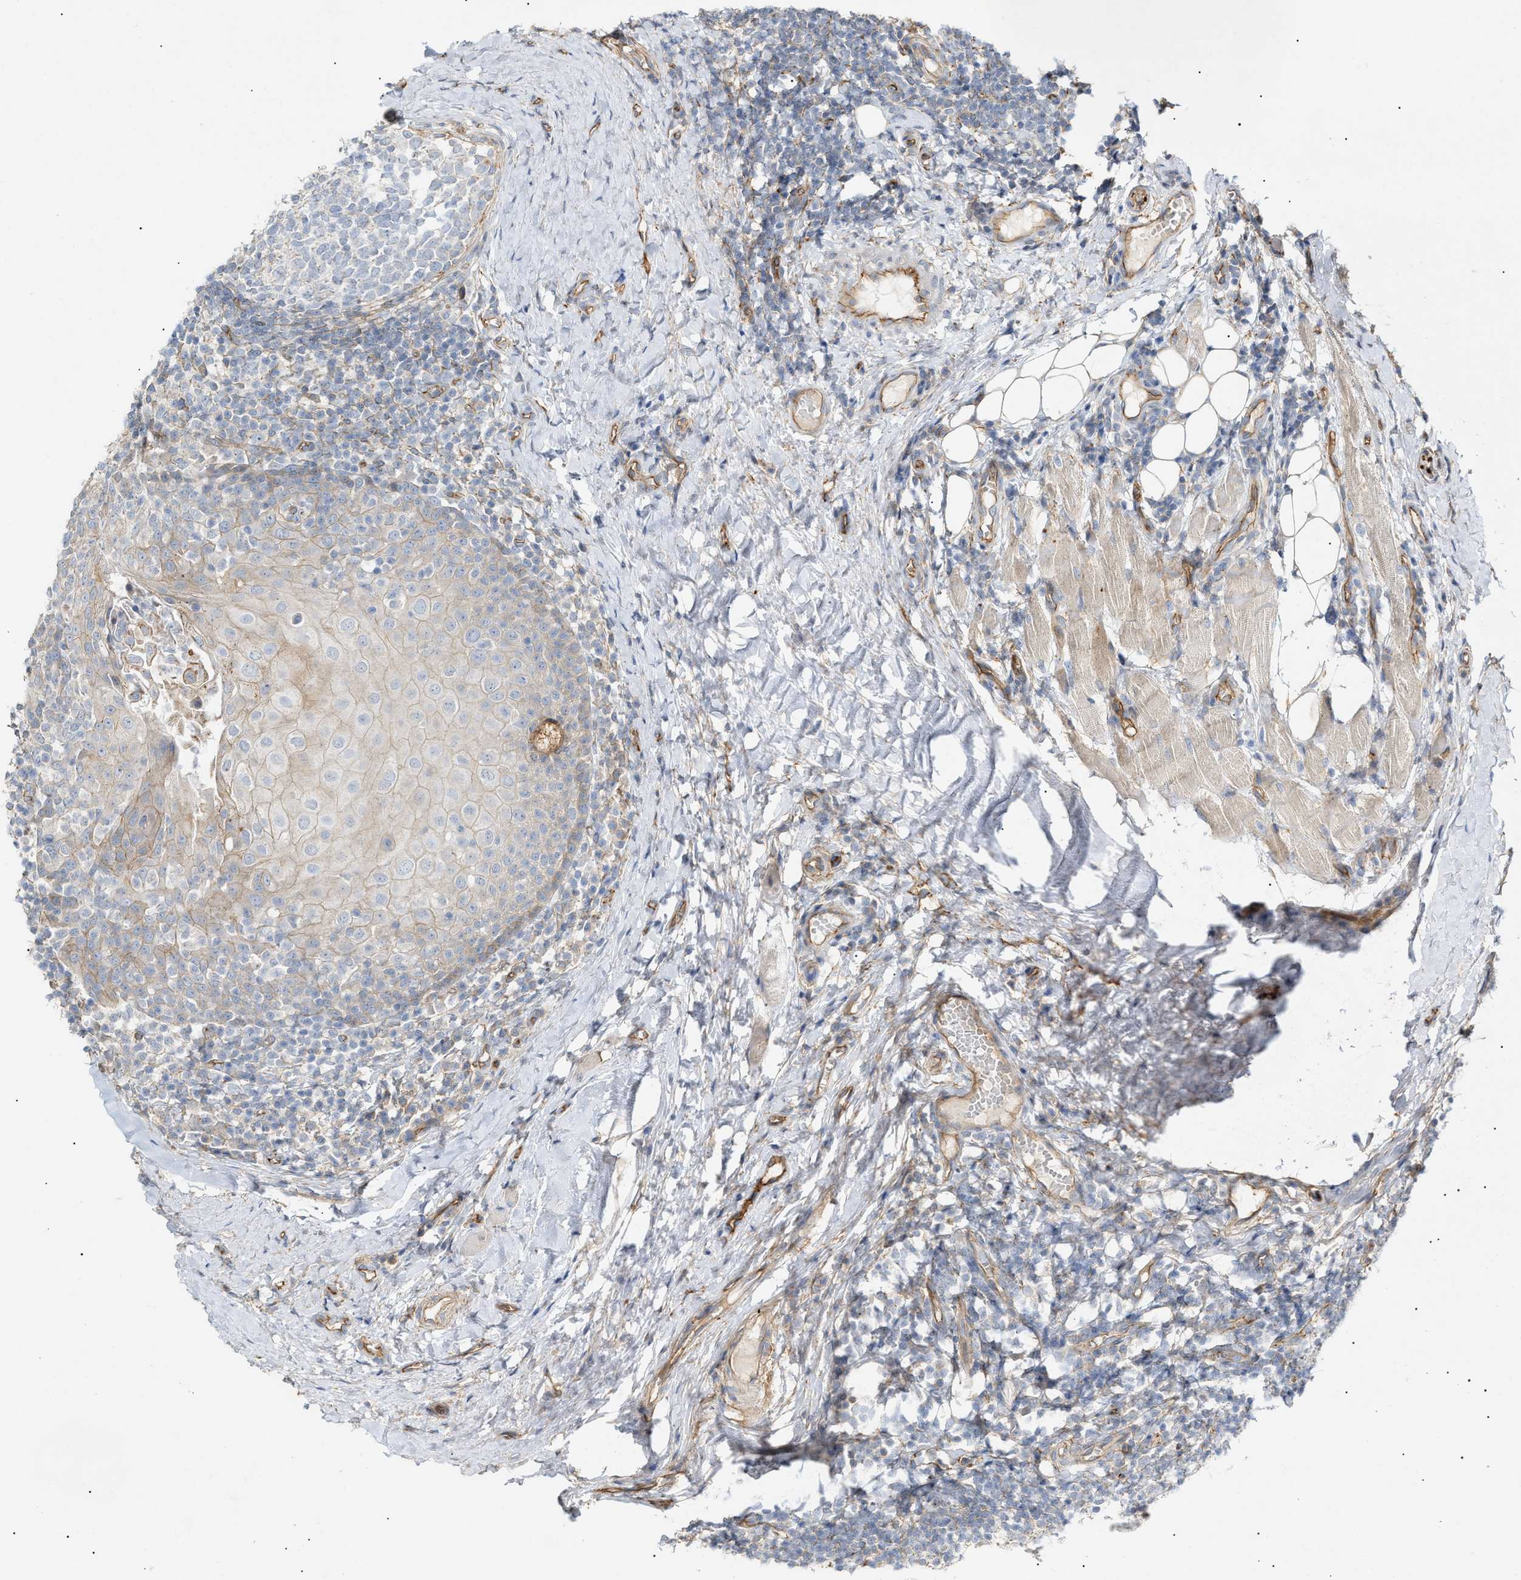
{"staining": {"intensity": "negative", "quantity": "none", "location": "none"}, "tissue": "tonsil", "cell_type": "Germinal center cells", "image_type": "normal", "snomed": [{"axis": "morphology", "description": "Normal tissue, NOS"}, {"axis": "topography", "description": "Tonsil"}], "caption": "IHC photomicrograph of unremarkable tonsil: tonsil stained with DAB displays no significant protein staining in germinal center cells.", "gene": "ZFHX2", "patient": {"sex": "female", "age": 19}}